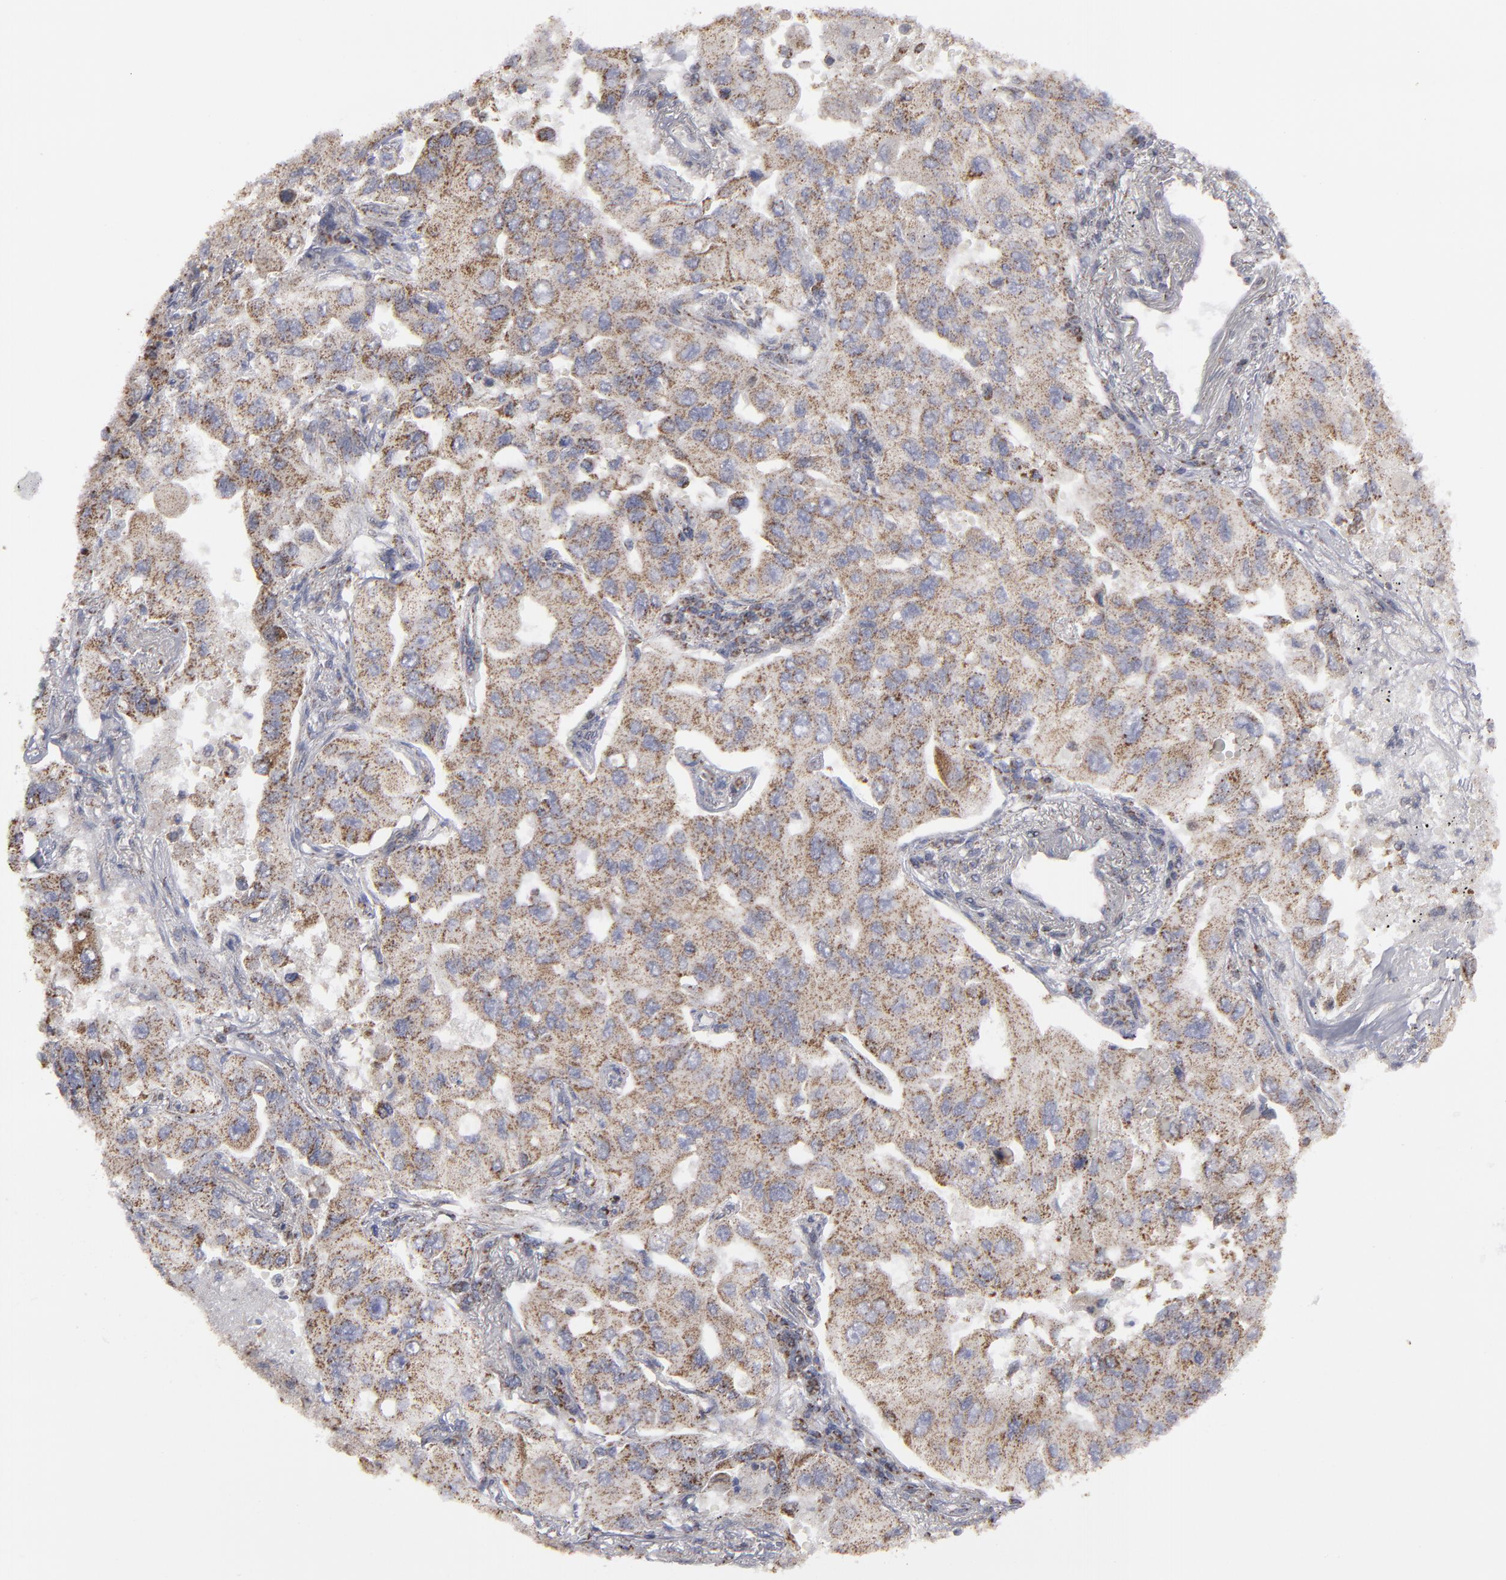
{"staining": {"intensity": "moderate", "quantity": ">75%", "location": "cytoplasmic/membranous"}, "tissue": "lung cancer", "cell_type": "Tumor cells", "image_type": "cancer", "snomed": [{"axis": "morphology", "description": "Adenocarcinoma, NOS"}, {"axis": "topography", "description": "Lung"}], "caption": "High-magnification brightfield microscopy of lung cancer stained with DAB (3,3'-diaminobenzidine) (brown) and counterstained with hematoxylin (blue). tumor cells exhibit moderate cytoplasmic/membranous staining is seen in approximately>75% of cells.", "gene": "MYOM2", "patient": {"sex": "male", "age": 84}}